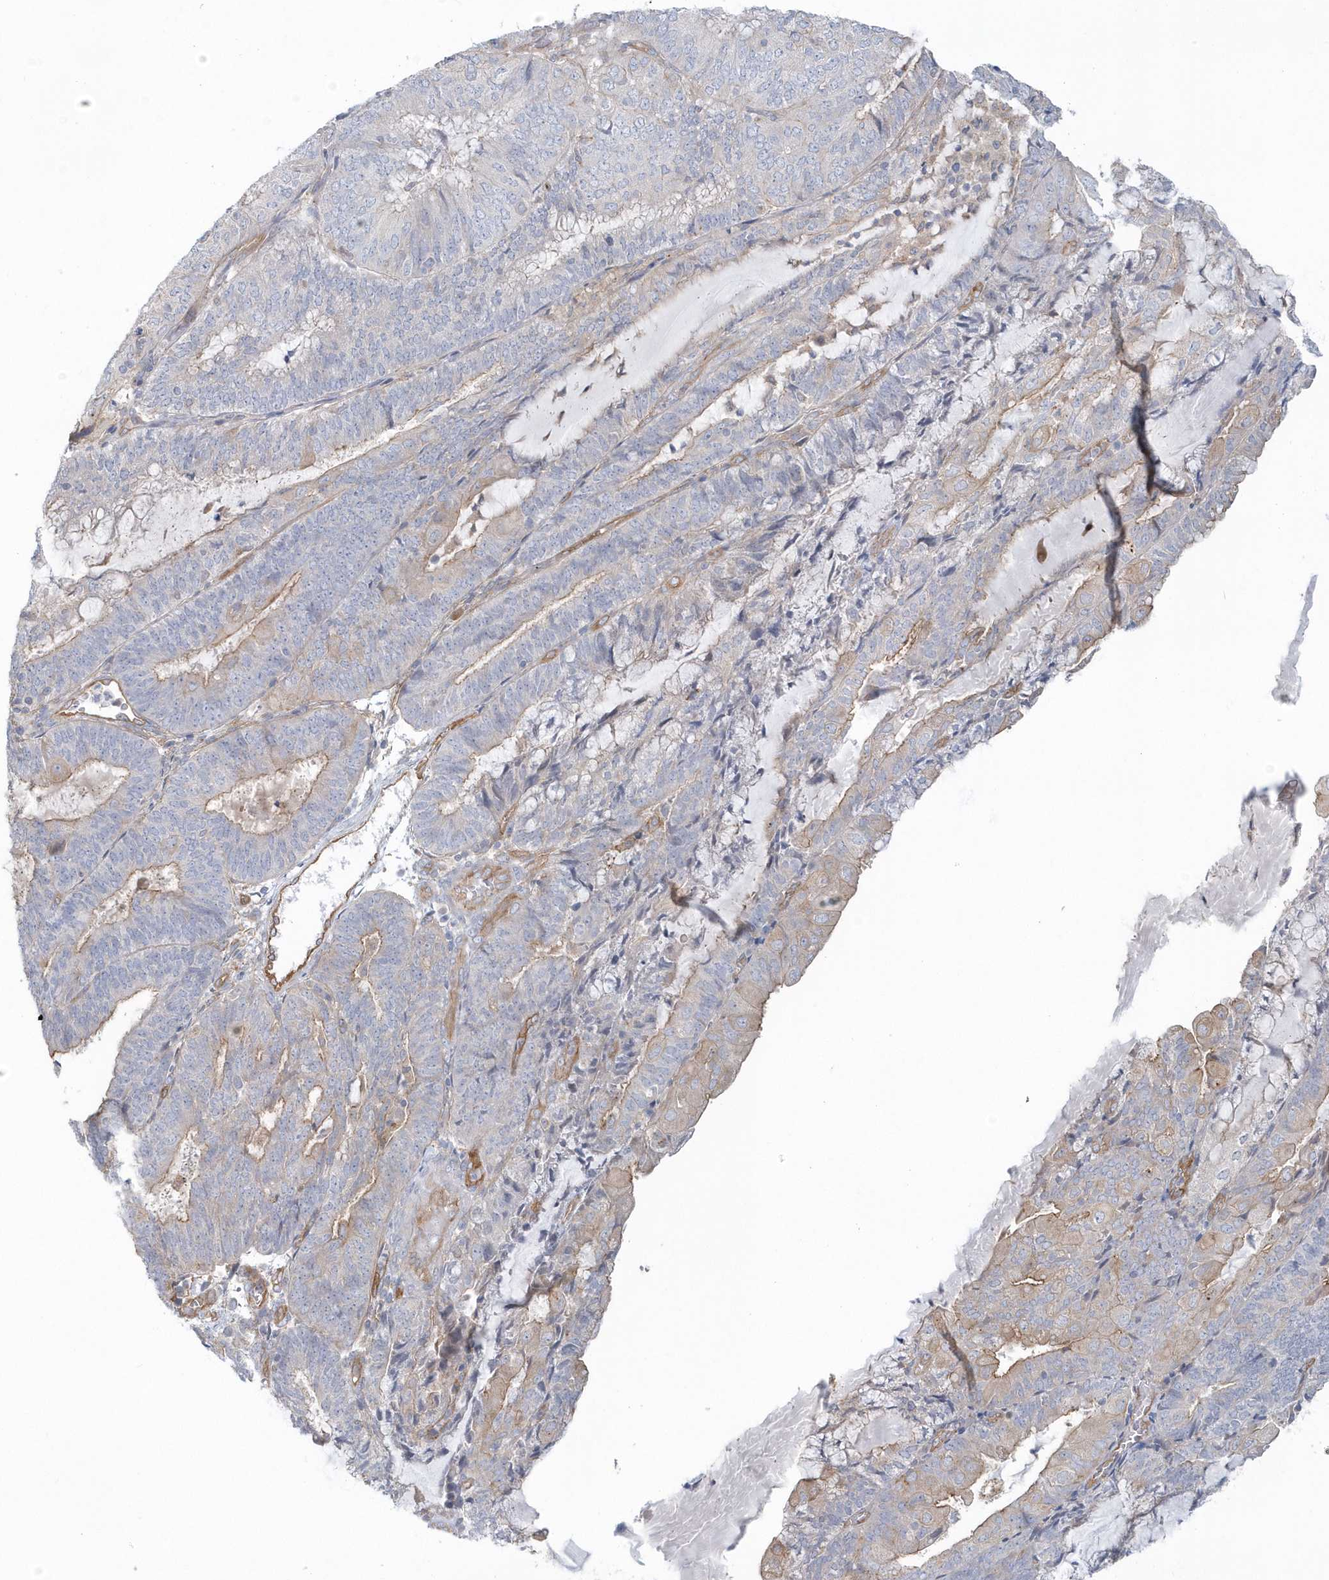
{"staining": {"intensity": "weak", "quantity": "<25%", "location": "cytoplasmic/membranous"}, "tissue": "endometrial cancer", "cell_type": "Tumor cells", "image_type": "cancer", "snomed": [{"axis": "morphology", "description": "Adenocarcinoma, NOS"}, {"axis": "topography", "description": "Endometrium"}], "caption": "A high-resolution photomicrograph shows IHC staining of endometrial cancer, which demonstrates no significant expression in tumor cells. The staining is performed using DAB brown chromogen with nuclei counter-stained in using hematoxylin.", "gene": "RAI14", "patient": {"sex": "female", "age": 81}}